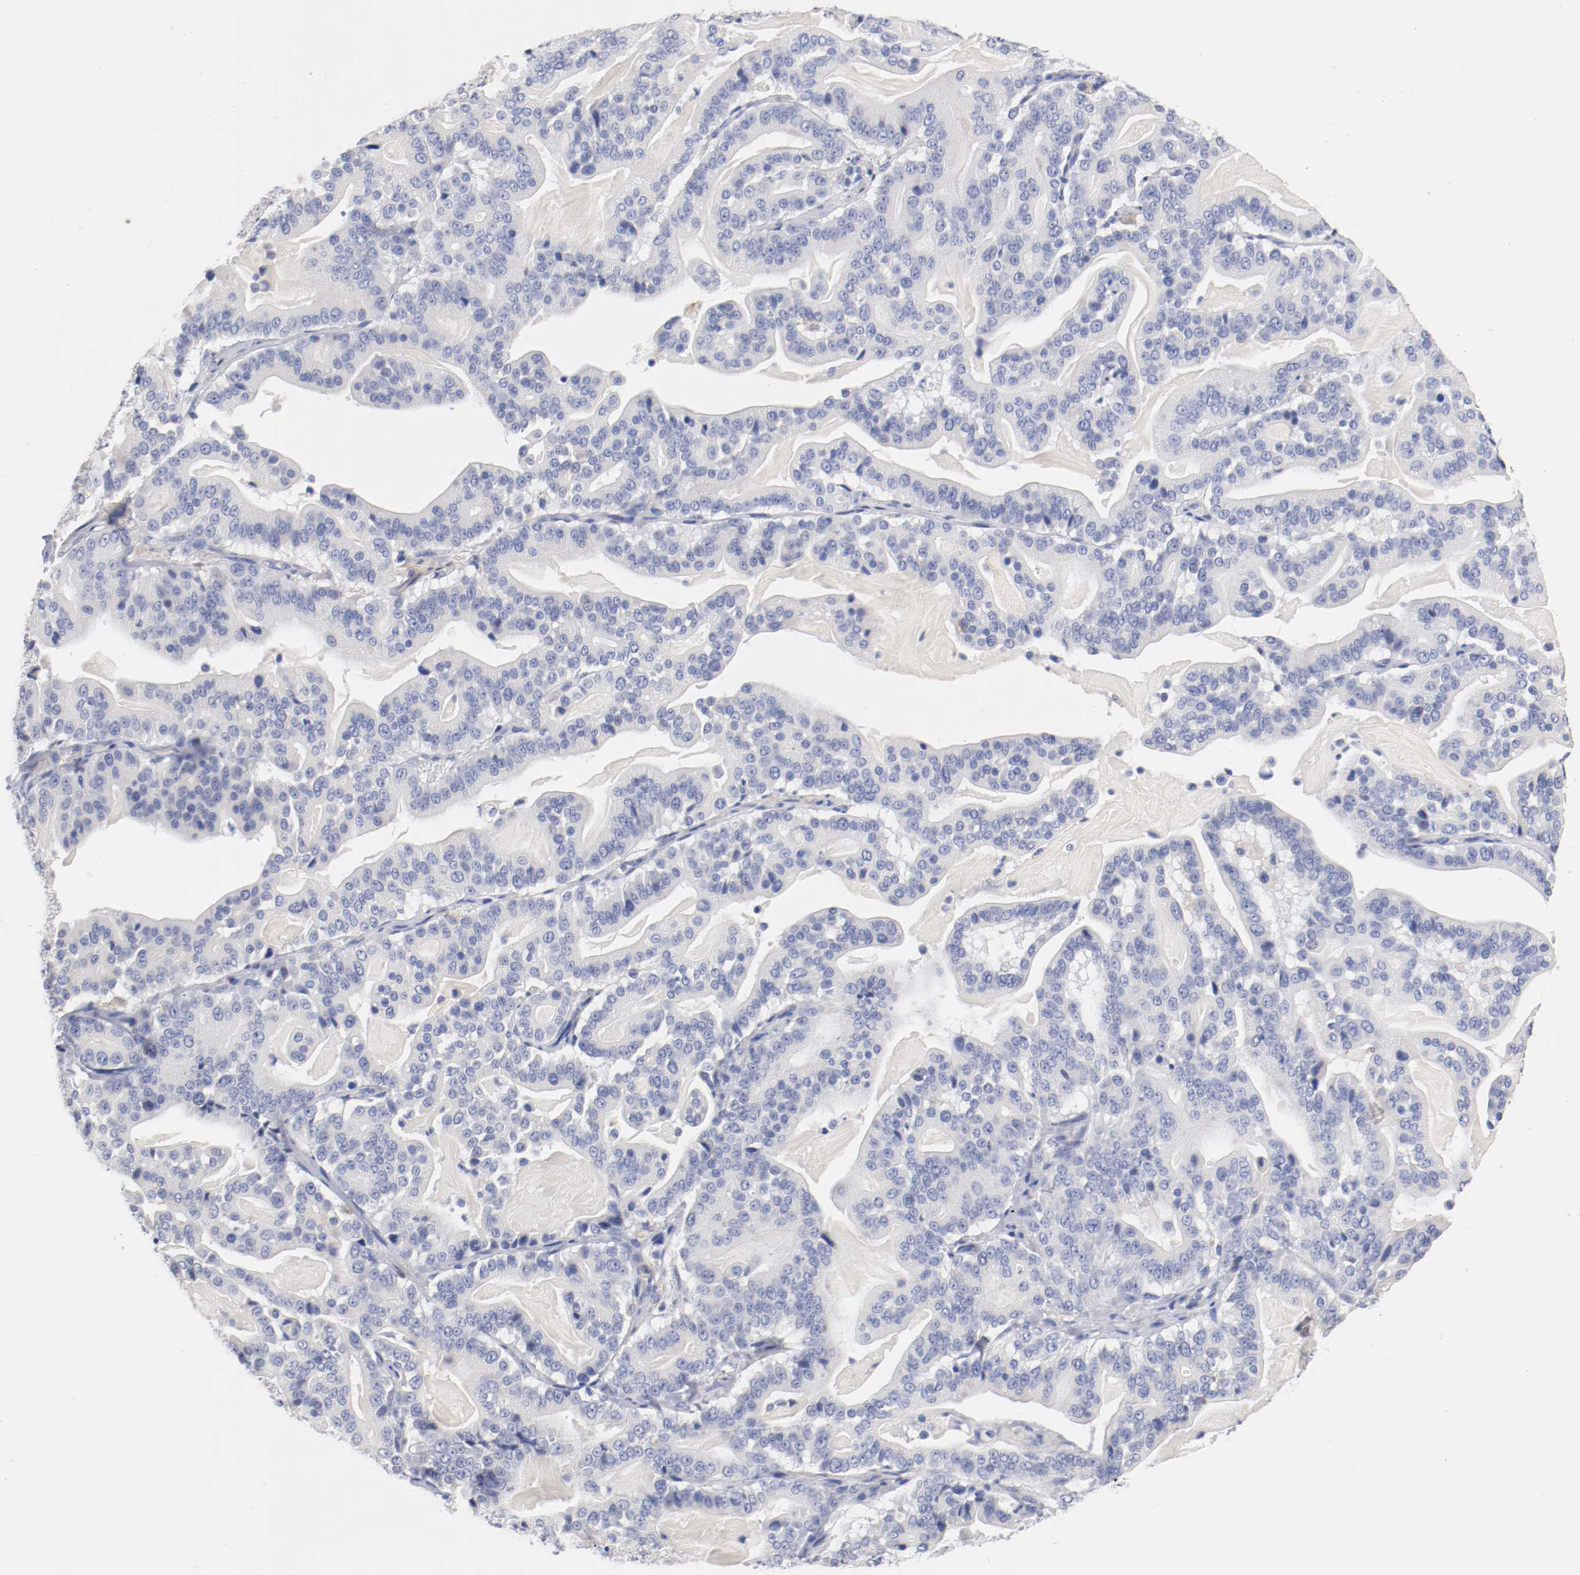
{"staining": {"intensity": "negative", "quantity": "none", "location": "none"}, "tissue": "pancreatic cancer", "cell_type": "Tumor cells", "image_type": "cancer", "snomed": [{"axis": "morphology", "description": "Adenocarcinoma, NOS"}, {"axis": "topography", "description": "Pancreas"}], "caption": "Human pancreatic cancer stained for a protein using immunohistochemistry demonstrates no staining in tumor cells.", "gene": "FGFBP1", "patient": {"sex": "male", "age": 63}}